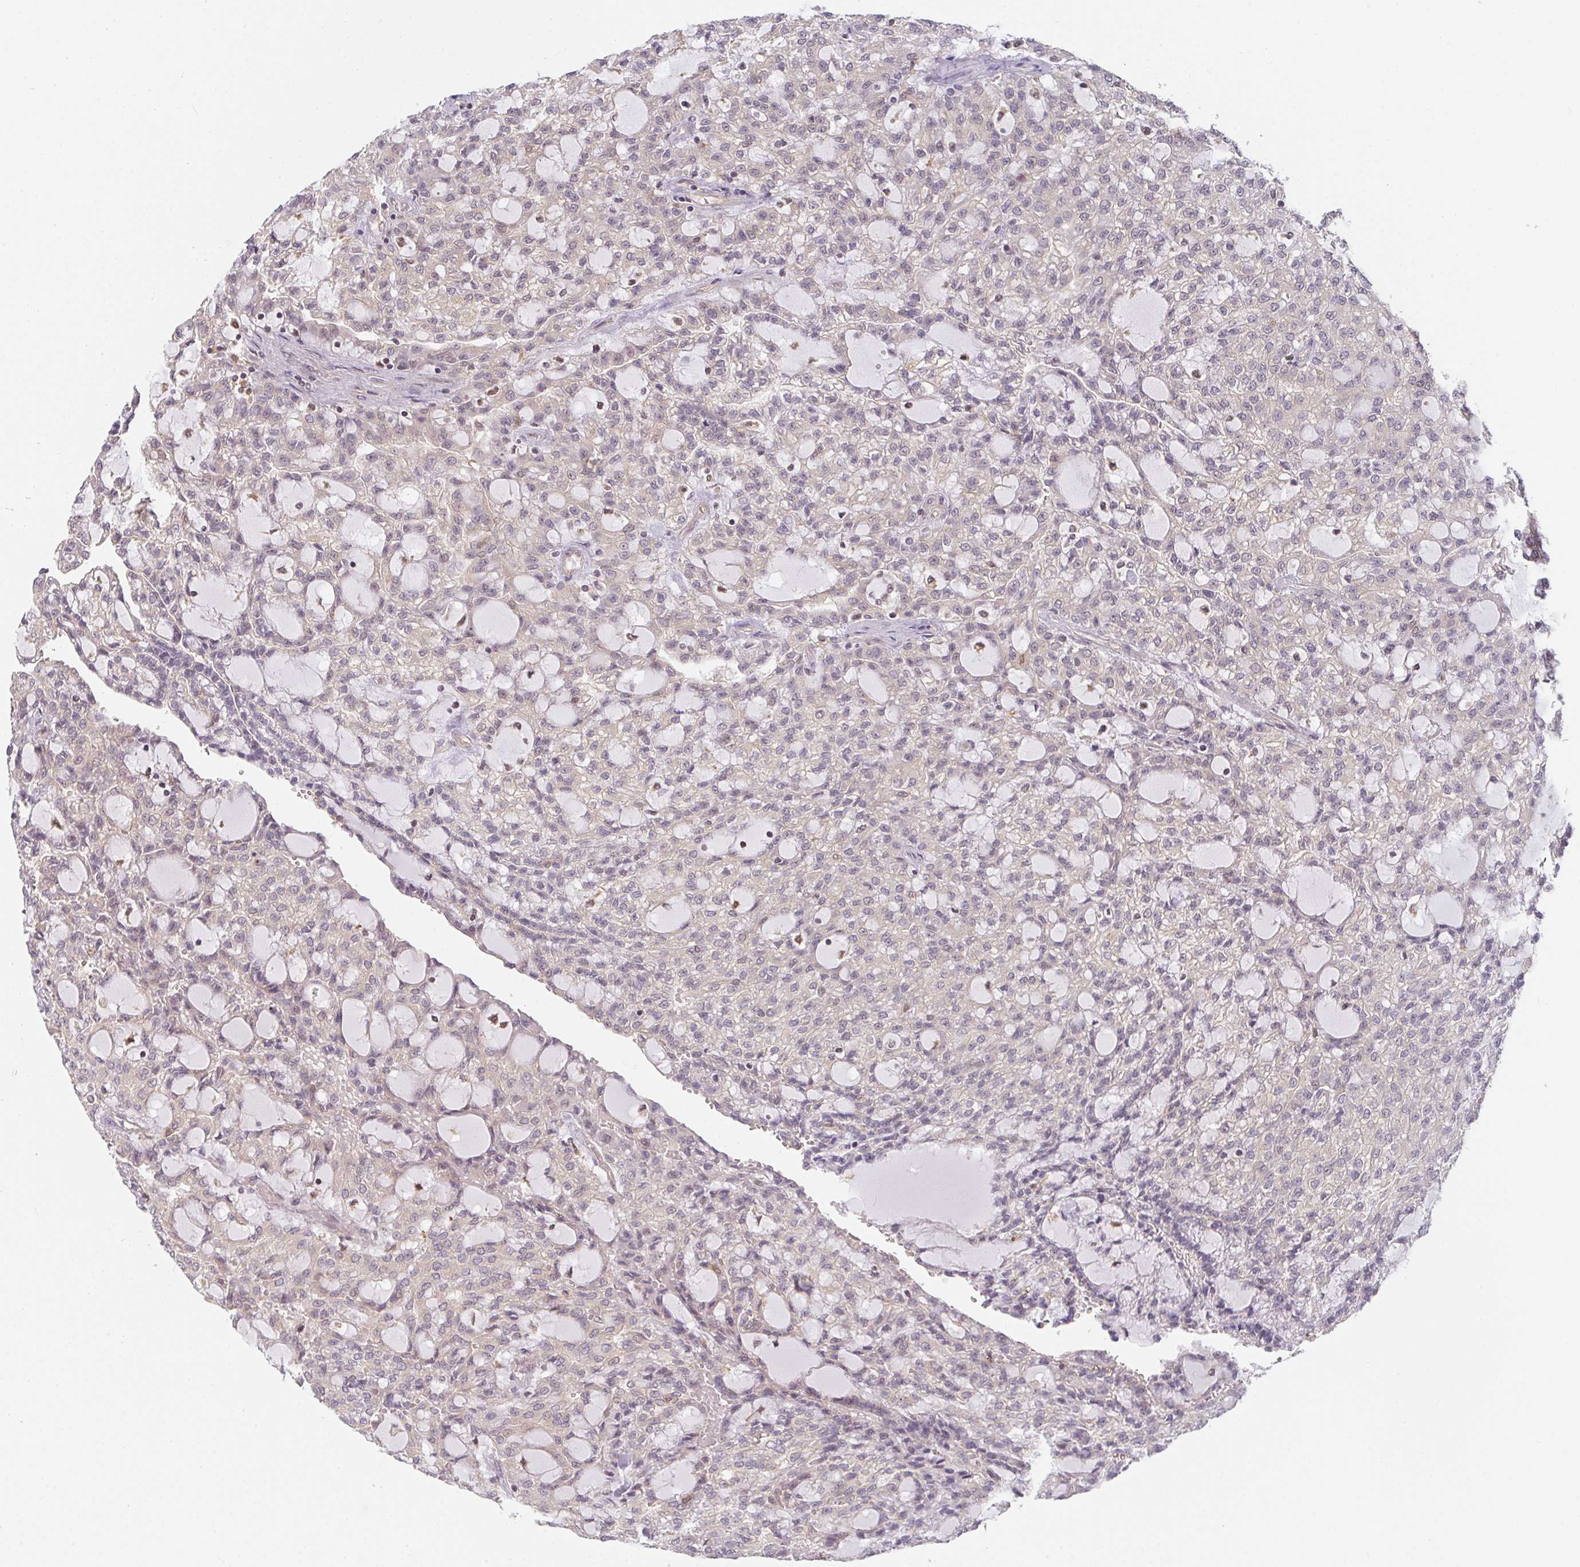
{"staining": {"intensity": "weak", "quantity": "<25%", "location": "cytoplasmic/membranous"}, "tissue": "renal cancer", "cell_type": "Tumor cells", "image_type": "cancer", "snomed": [{"axis": "morphology", "description": "Adenocarcinoma, NOS"}, {"axis": "topography", "description": "Kidney"}], "caption": "Renal cancer stained for a protein using immunohistochemistry (IHC) reveals no expression tumor cells.", "gene": "GSDMB", "patient": {"sex": "male", "age": 63}}